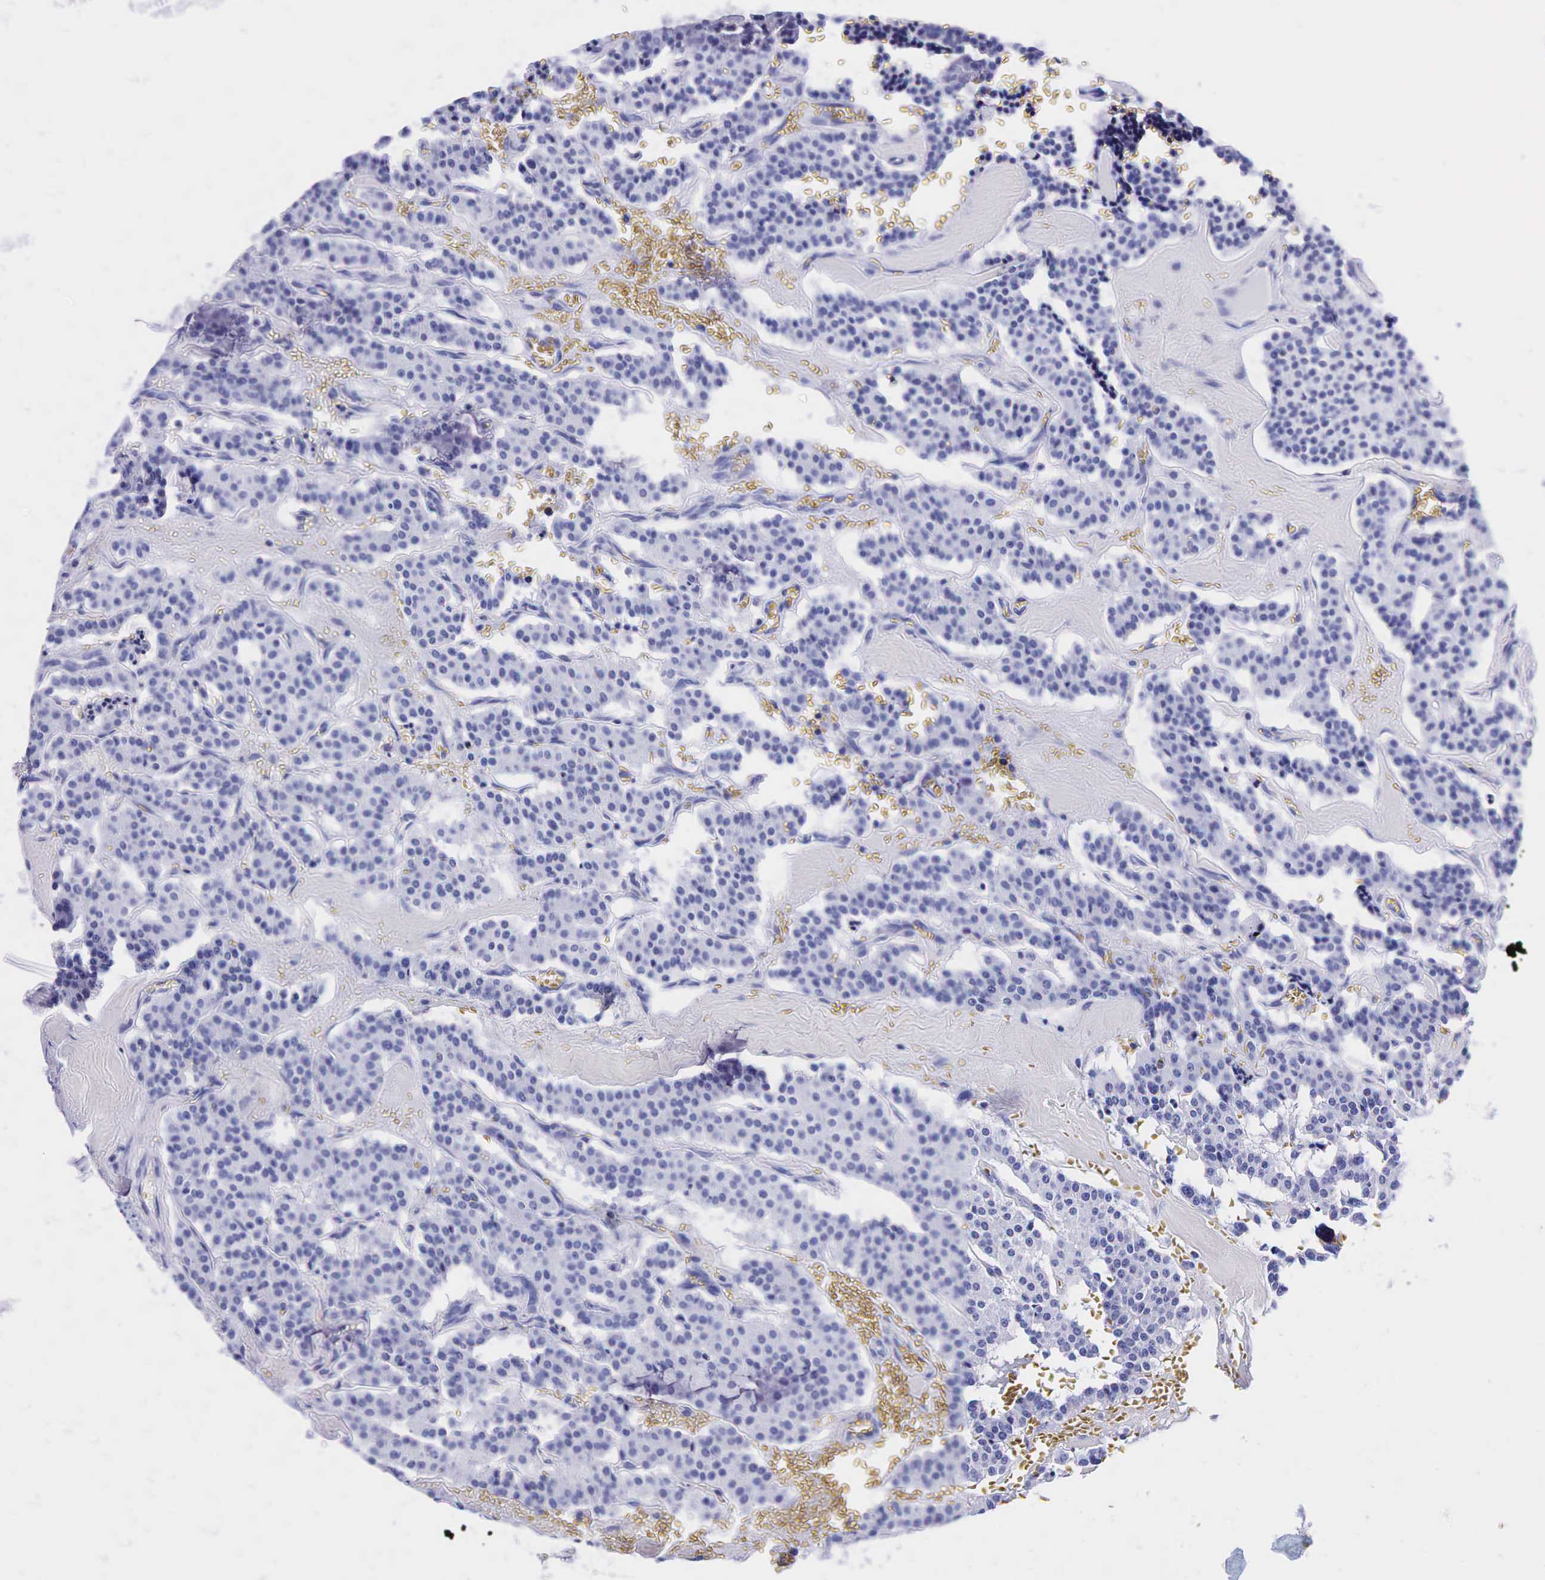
{"staining": {"intensity": "negative", "quantity": "none", "location": "none"}, "tissue": "carcinoid", "cell_type": "Tumor cells", "image_type": "cancer", "snomed": [{"axis": "morphology", "description": "Carcinoid, malignant, NOS"}, {"axis": "topography", "description": "Bronchus"}], "caption": "Immunohistochemistry of carcinoid shows no expression in tumor cells.", "gene": "KLK3", "patient": {"sex": "male", "age": 55}}